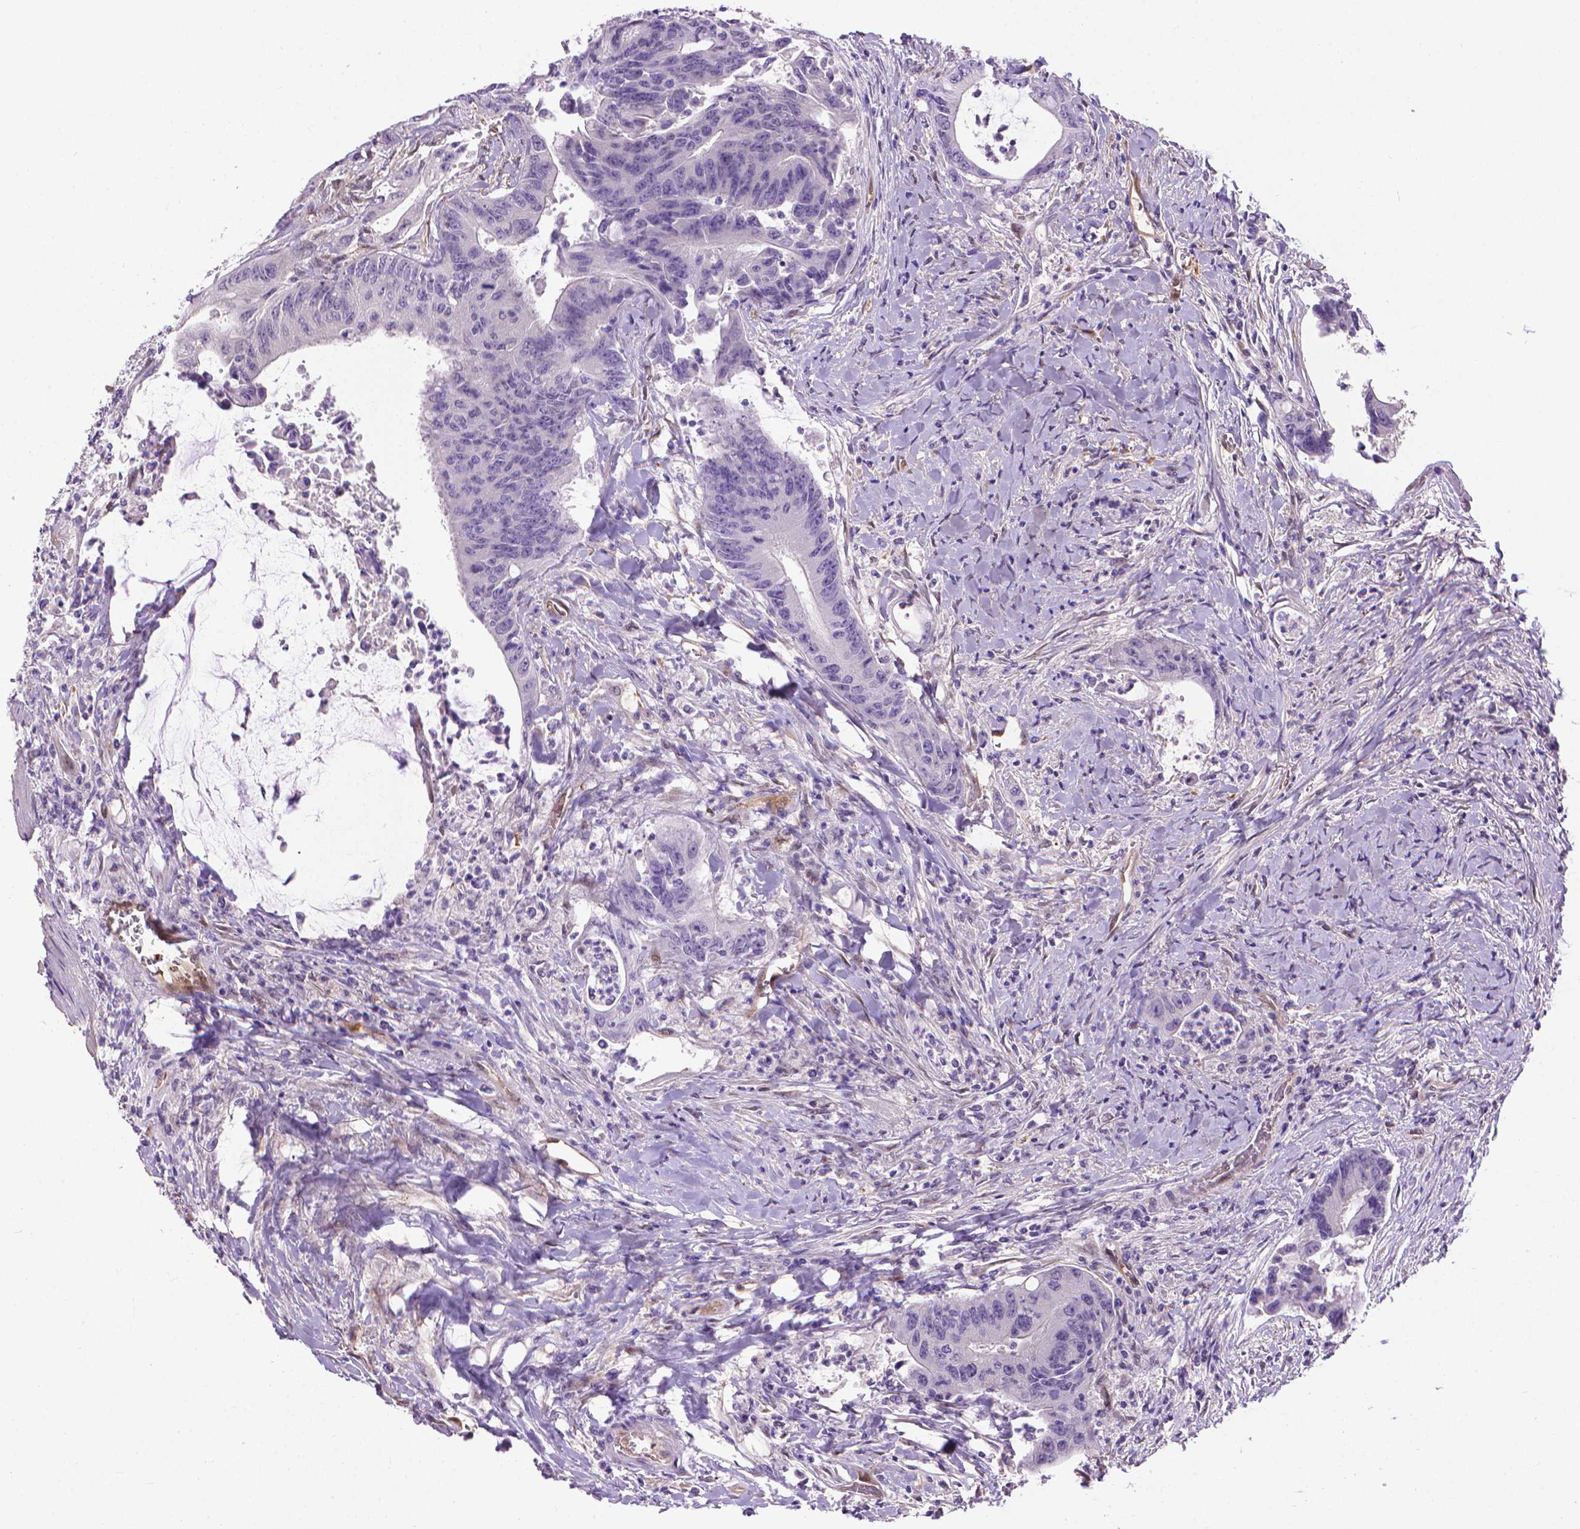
{"staining": {"intensity": "negative", "quantity": "none", "location": "none"}, "tissue": "colorectal cancer", "cell_type": "Tumor cells", "image_type": "cancer", "snomed": [{"axis": "morphology", "description": "Adenocarcinoma, NOS"}, {"axis": "topography", "description": "Rectum"}], "caption": "This micrograph is of colorectal cancer stained with immunohistochemistry (IHC) to label a protein in brown with the nuclei are counter-stained blue. There is no positivity in tumor cells.", "gene": "CLIC4", "patient": {"sex": "male", "age": 59}}